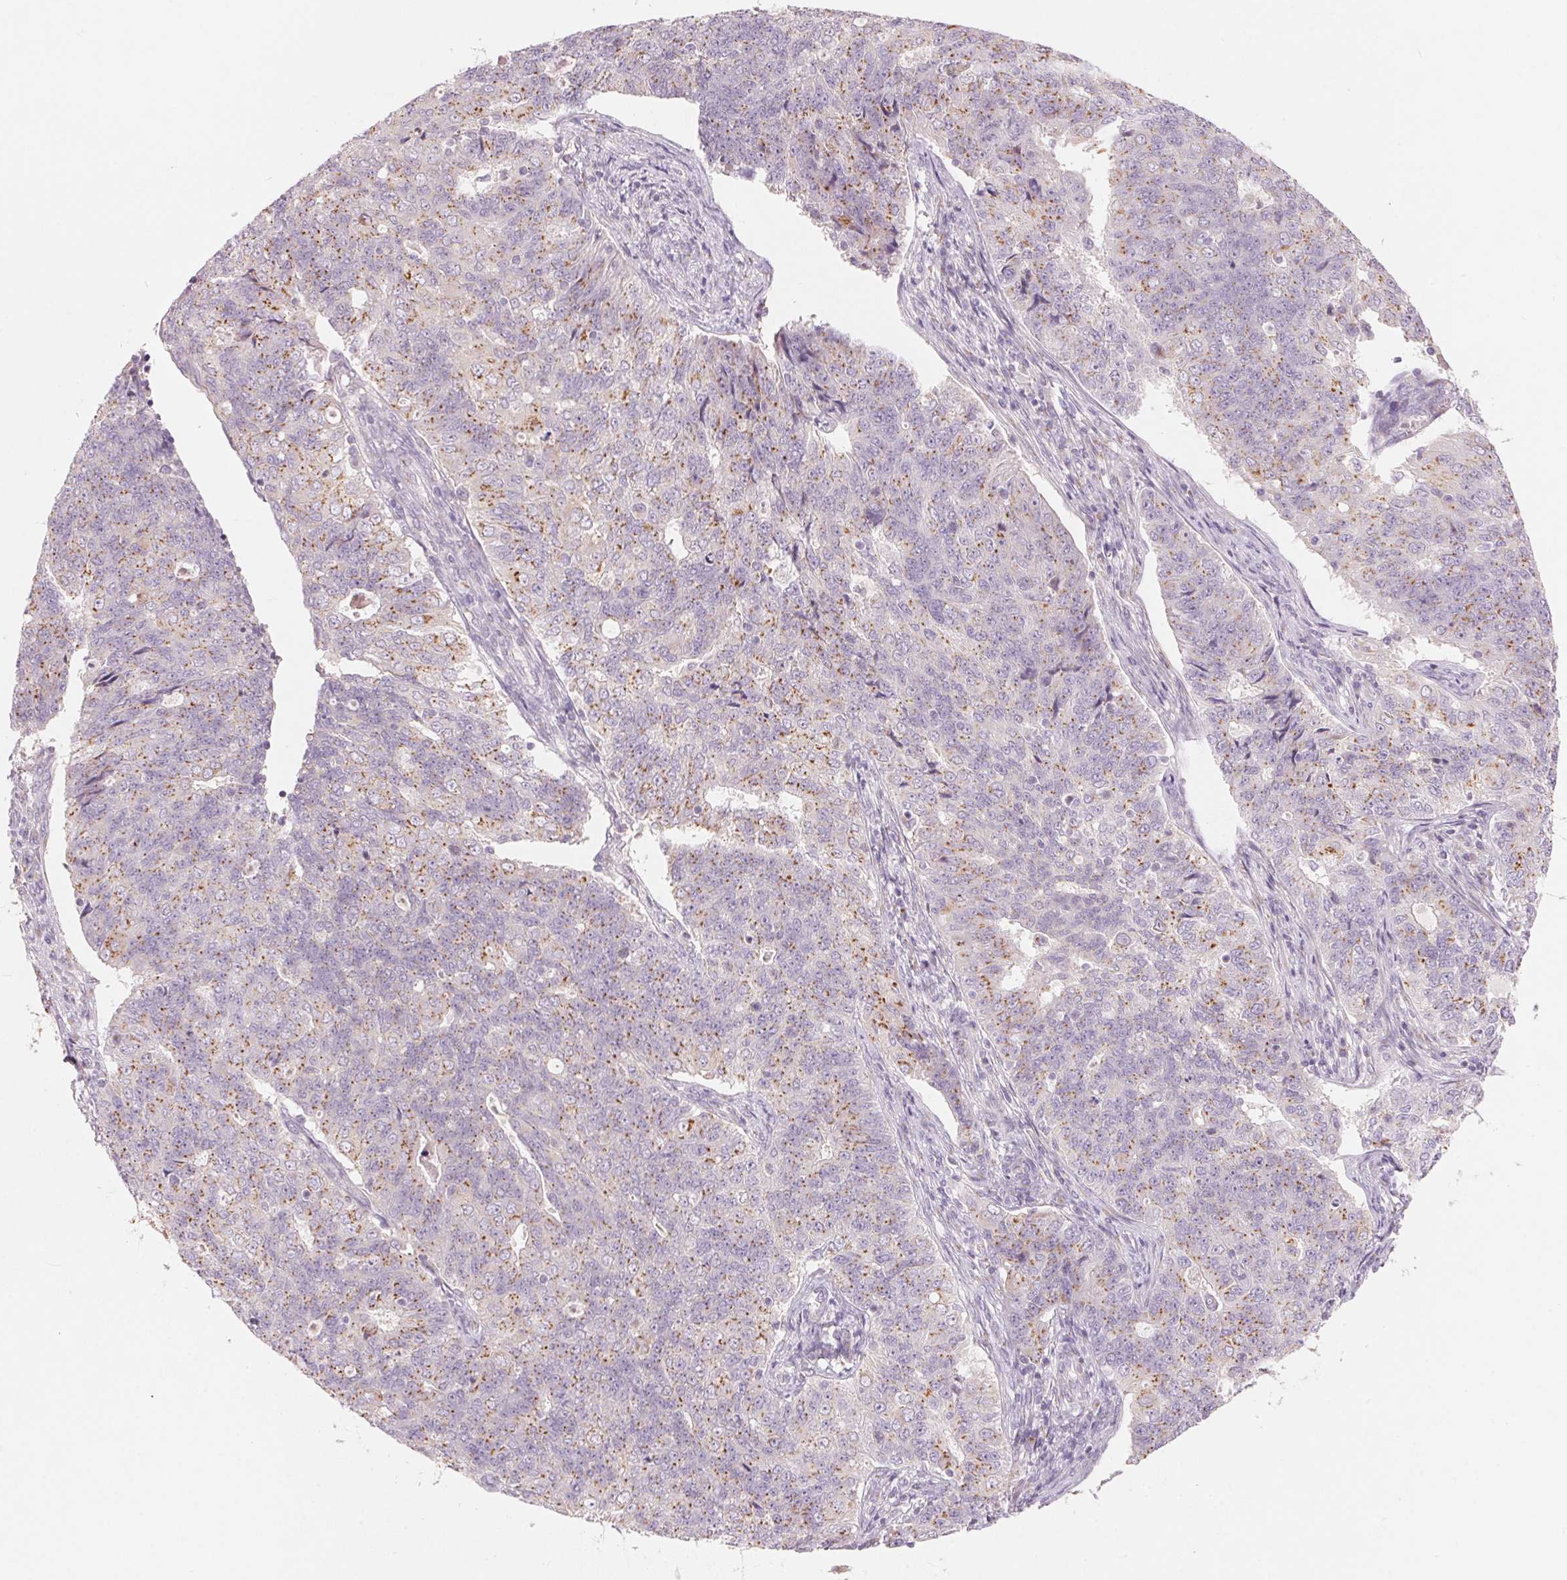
{"staining": {"intensity": "weak", "quantity": "25%-75%", "location": "cytoplasmic/membranous"}, "tissue": "endometrial cancer", "cell_type": "Tumor cells", "image_type": "cancer", "snomed": [{"axis": "morphology", "description": "Adenocarcinoma, NOS"}, {"axis": "topography", "description": "Endometrium"}], "caption": "Immunohistochemical staining of adenocarcinoma (endometrial) demonstrates low levels of weak cytoplasmic/membranous protein positivity in approximately 25%-75% of tumor cells.", "gene": "DRAM2", "patient": {"sex": "female", "age": 43}}